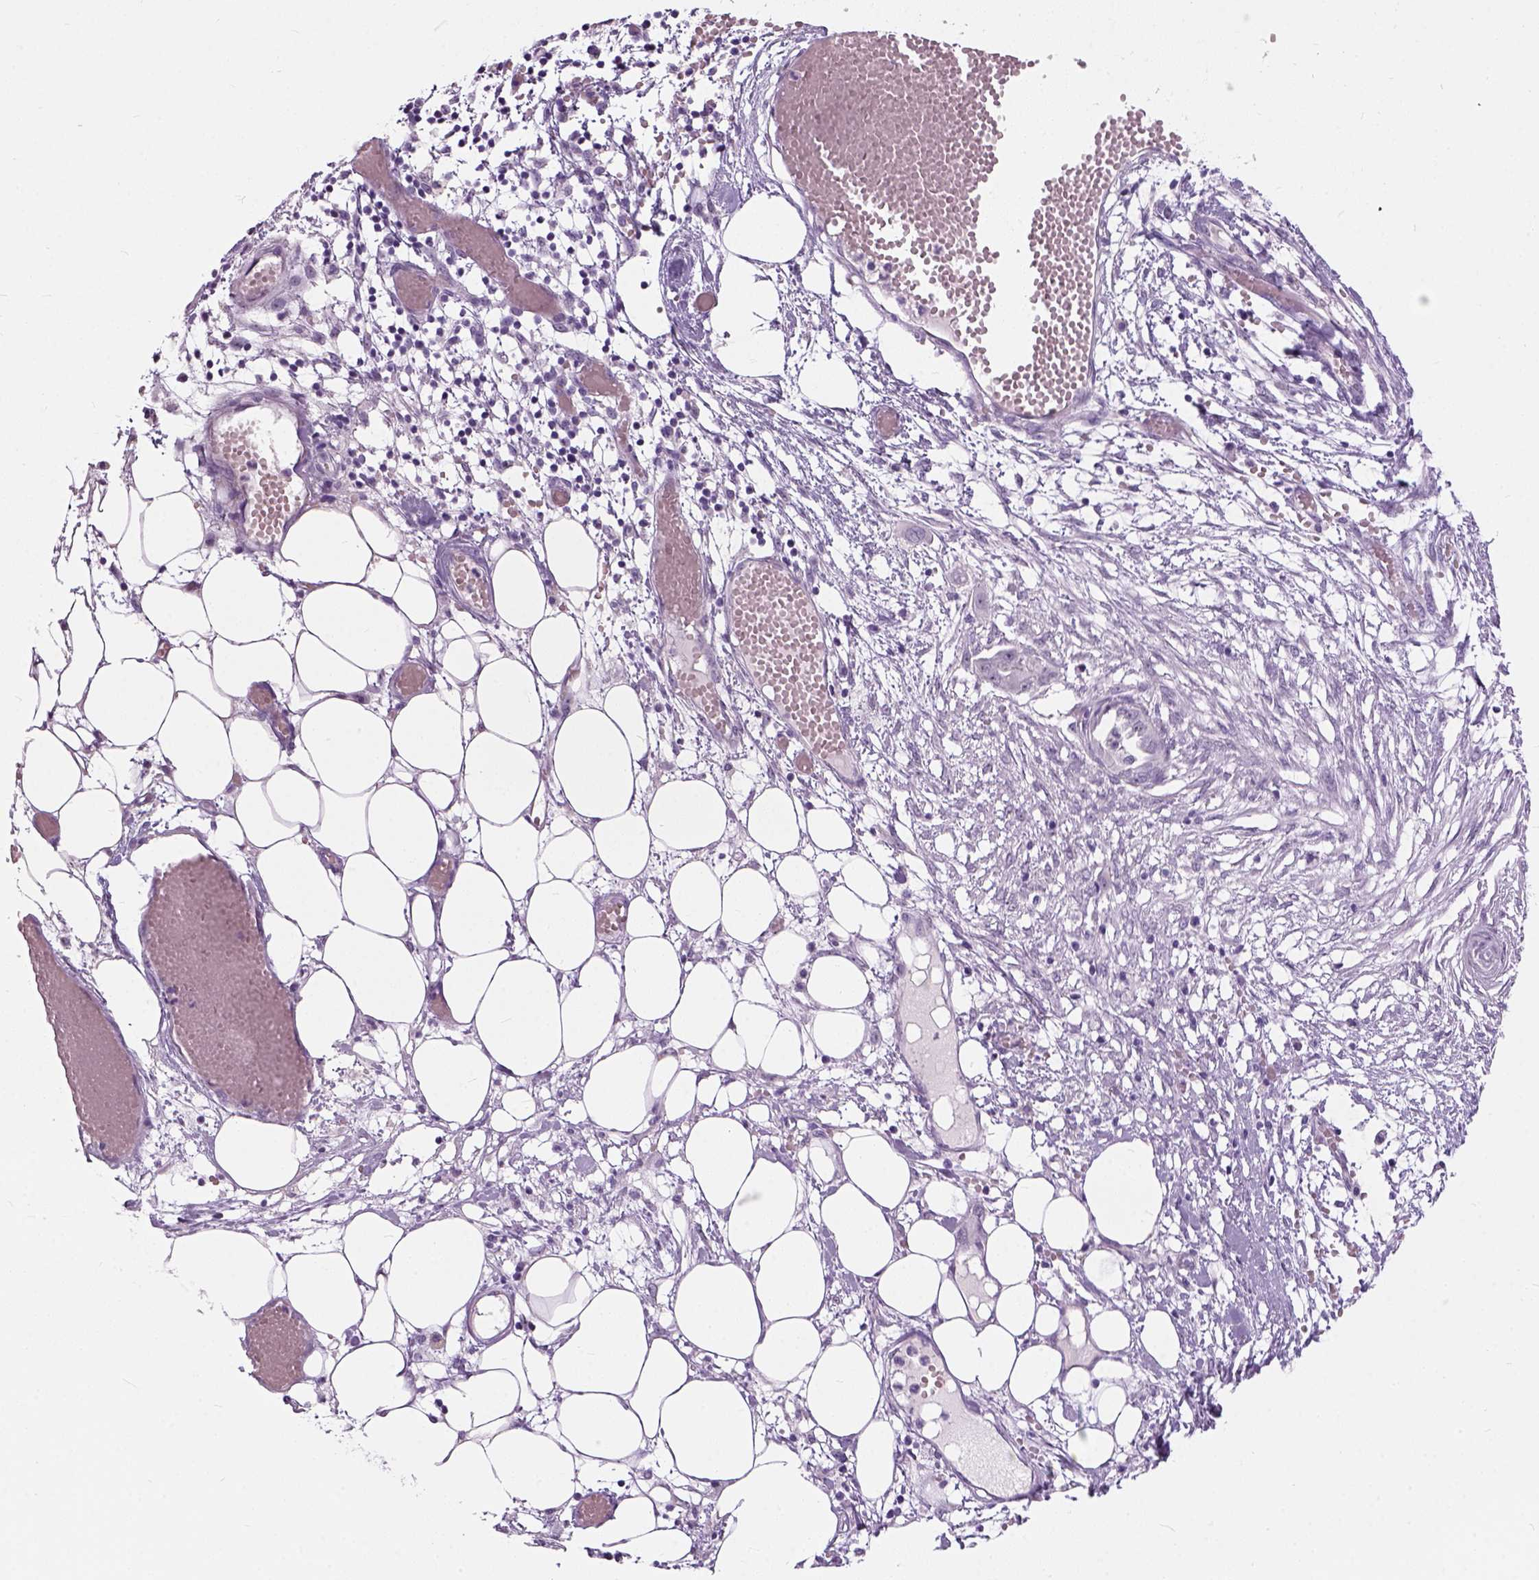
{"staining": {"intensity": "negative", "quantity": "none", "location": "none"}, "tissue": "endometrial cancer", "cell_type": "Tumor cells", "image_type": "cancer", "snomed": [{"axis": "morphology", "description": "Adenocarcinoma, NOS"}, {"axis": "morphology", "description": "Adenocarcinoma, metastatic, NOS"}, {"axis": "topography", "description": "Adipose tissue"}, {"axis": "topography", "description": "Endometrium"}], "caption": "This photomicrograph is of adenocarcinoma (endometrial) stained with immunohistochemistry (IHC) to label a protein in brown with the nuclei are counter-stained blue. There is no positivity in tumor cells. (DAB (3,3'-diaminobenzidine) immunohistochemistry visualized using brightfield microscopy, high magnification).", "gene": "AXDND1", "patient": {"sex": "female", "age": 67}}